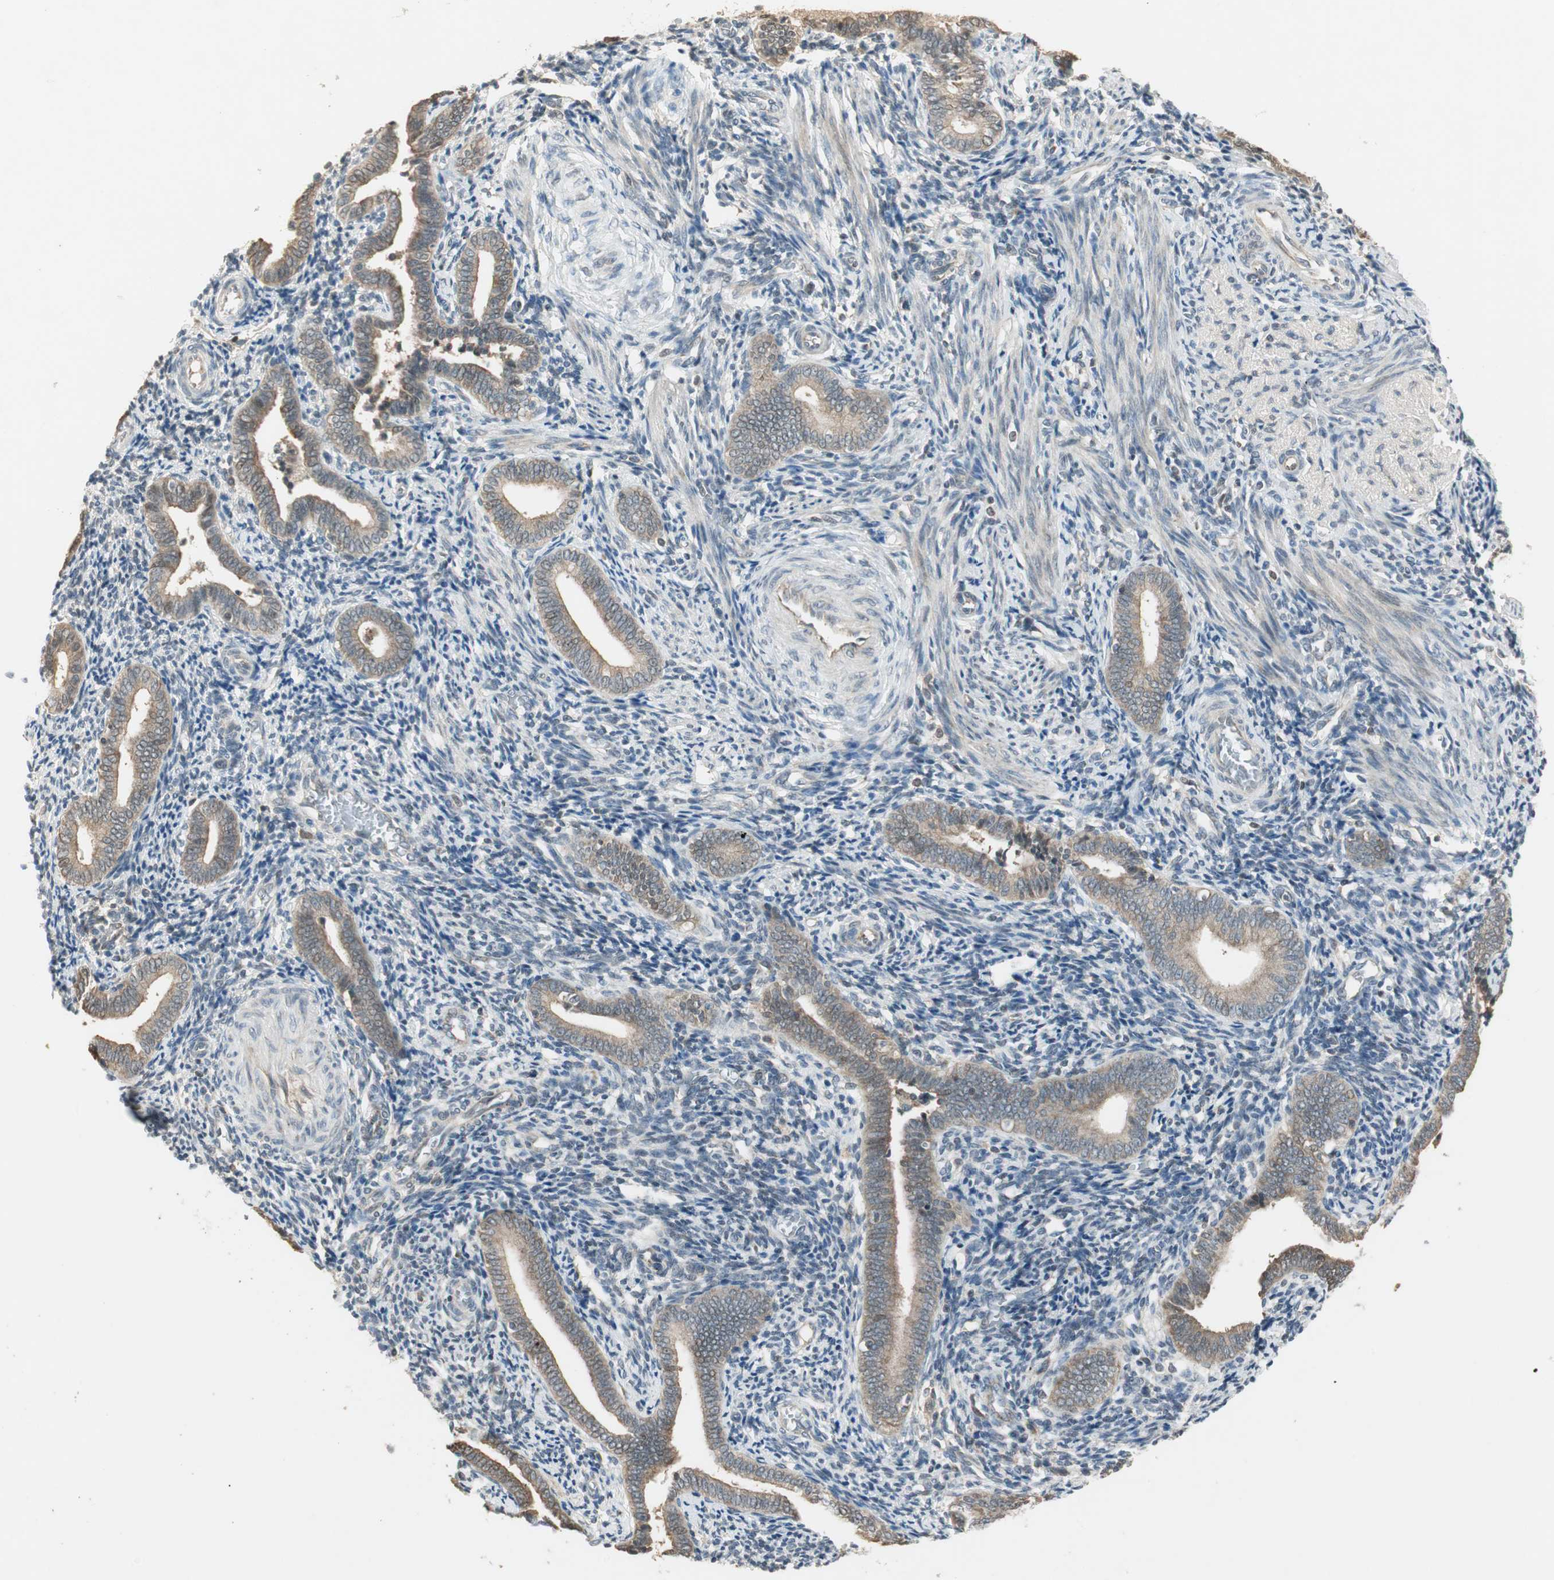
{"staining": {"intensity": "negative", "quantity": "none", "location": "none"}, "tissue": "endometrium", "cell_type": "Cells in endometrial stroma", "image_type": "normal", "snomed": [{"axis": "morphology", "description": "Normal tissue, NOS"}, {"axis": "topography", "description": "Uterus"}, {"axis": "topography", "description": "Endometrium"}], "caption": "This is an immunohistochemistry (IHC) image of normal human endometrium. There is no staining in cells in endometrial stroma.", "gene": "USP2", "patient": {"sex": "female", "age": 33}}